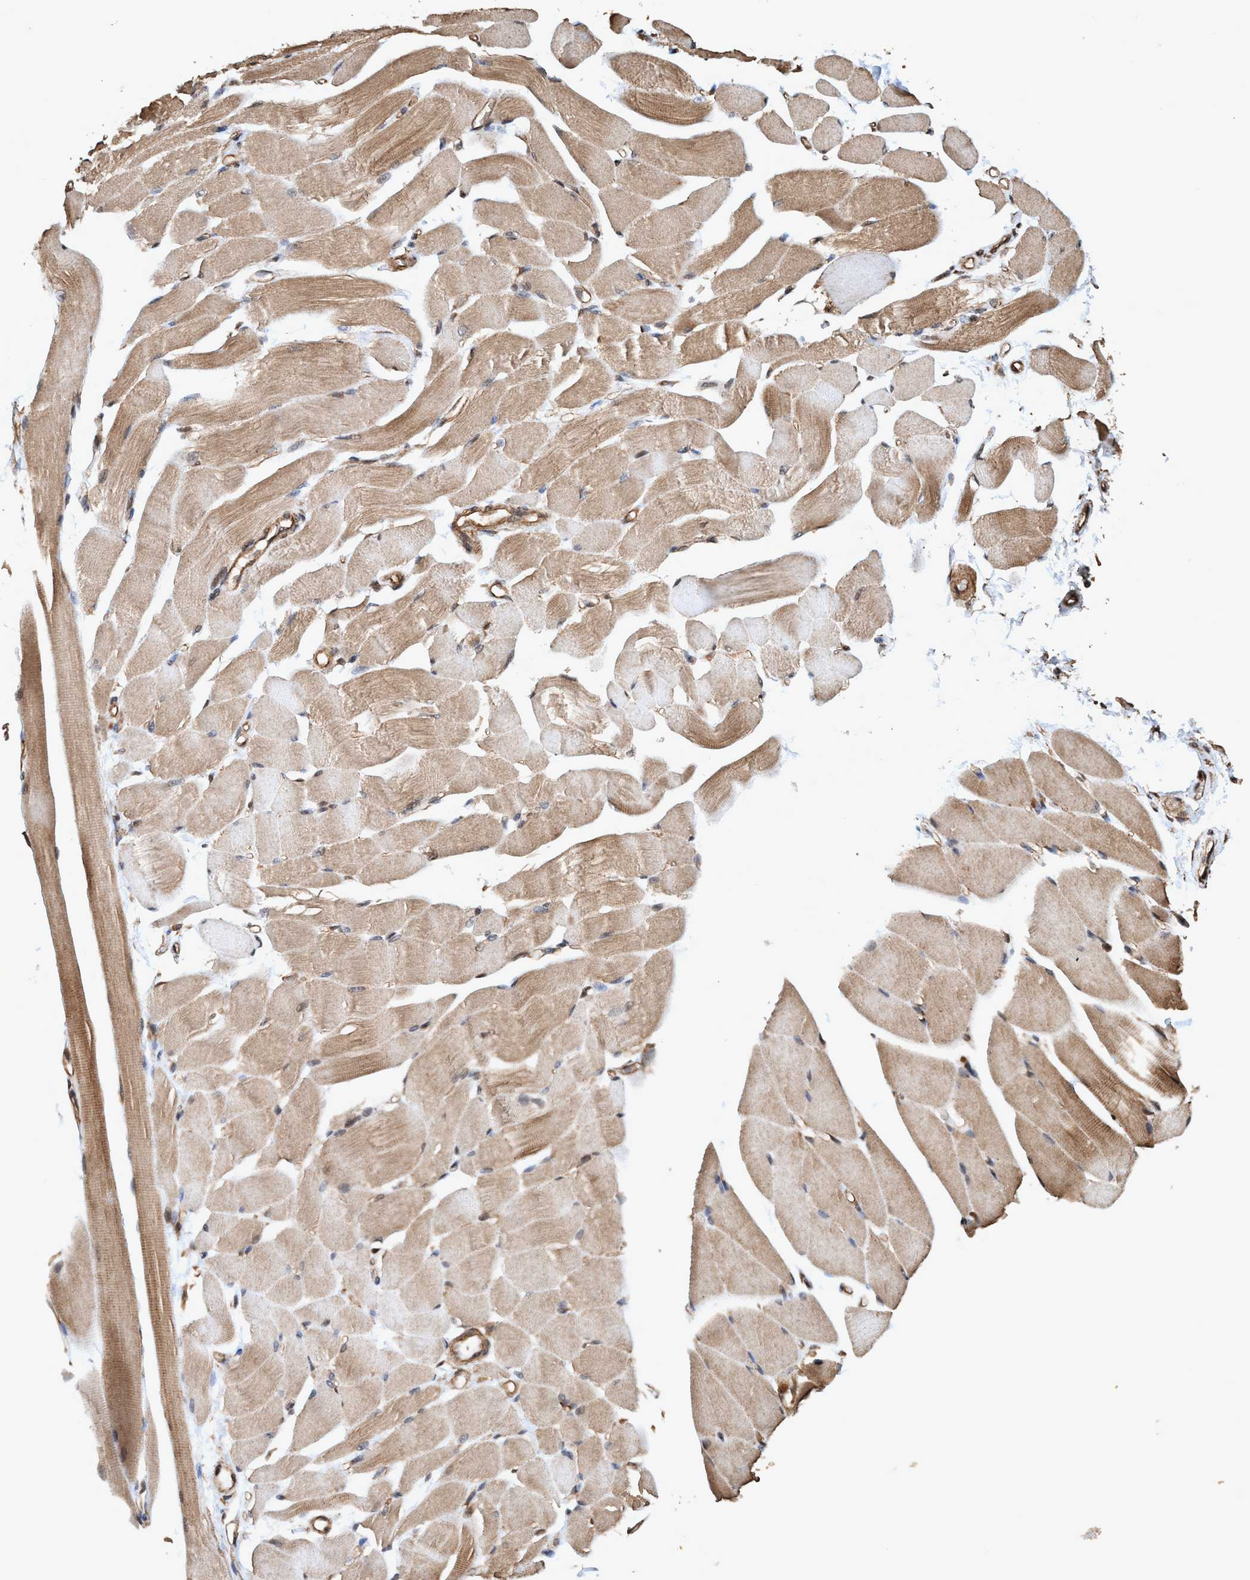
{"staining": {"intensity": "moderate", "quantity": ">75%", "location": "cytoplasmic/membranous"}, "tissue": "skeletal muscle", "cell_type": "Myocytes", "image_type": "normal", "snomed": [{"axis": "morphology", "description": "Normal tissue, NOS"}, {"axis": "topography", "description": "Skeletal muscle"}, {"axis": "topography", "description": "Peripheral nerve tissue"}], "caption": "Protein expression by immunohistochemistry (IHC) demonstrates moderate cytoplasmic/membranous staining in approximately >75% of myocytes in benign skeletal muscle.", "gene": "TRPC7", "patient": {"sex": "female", "age": 84}}